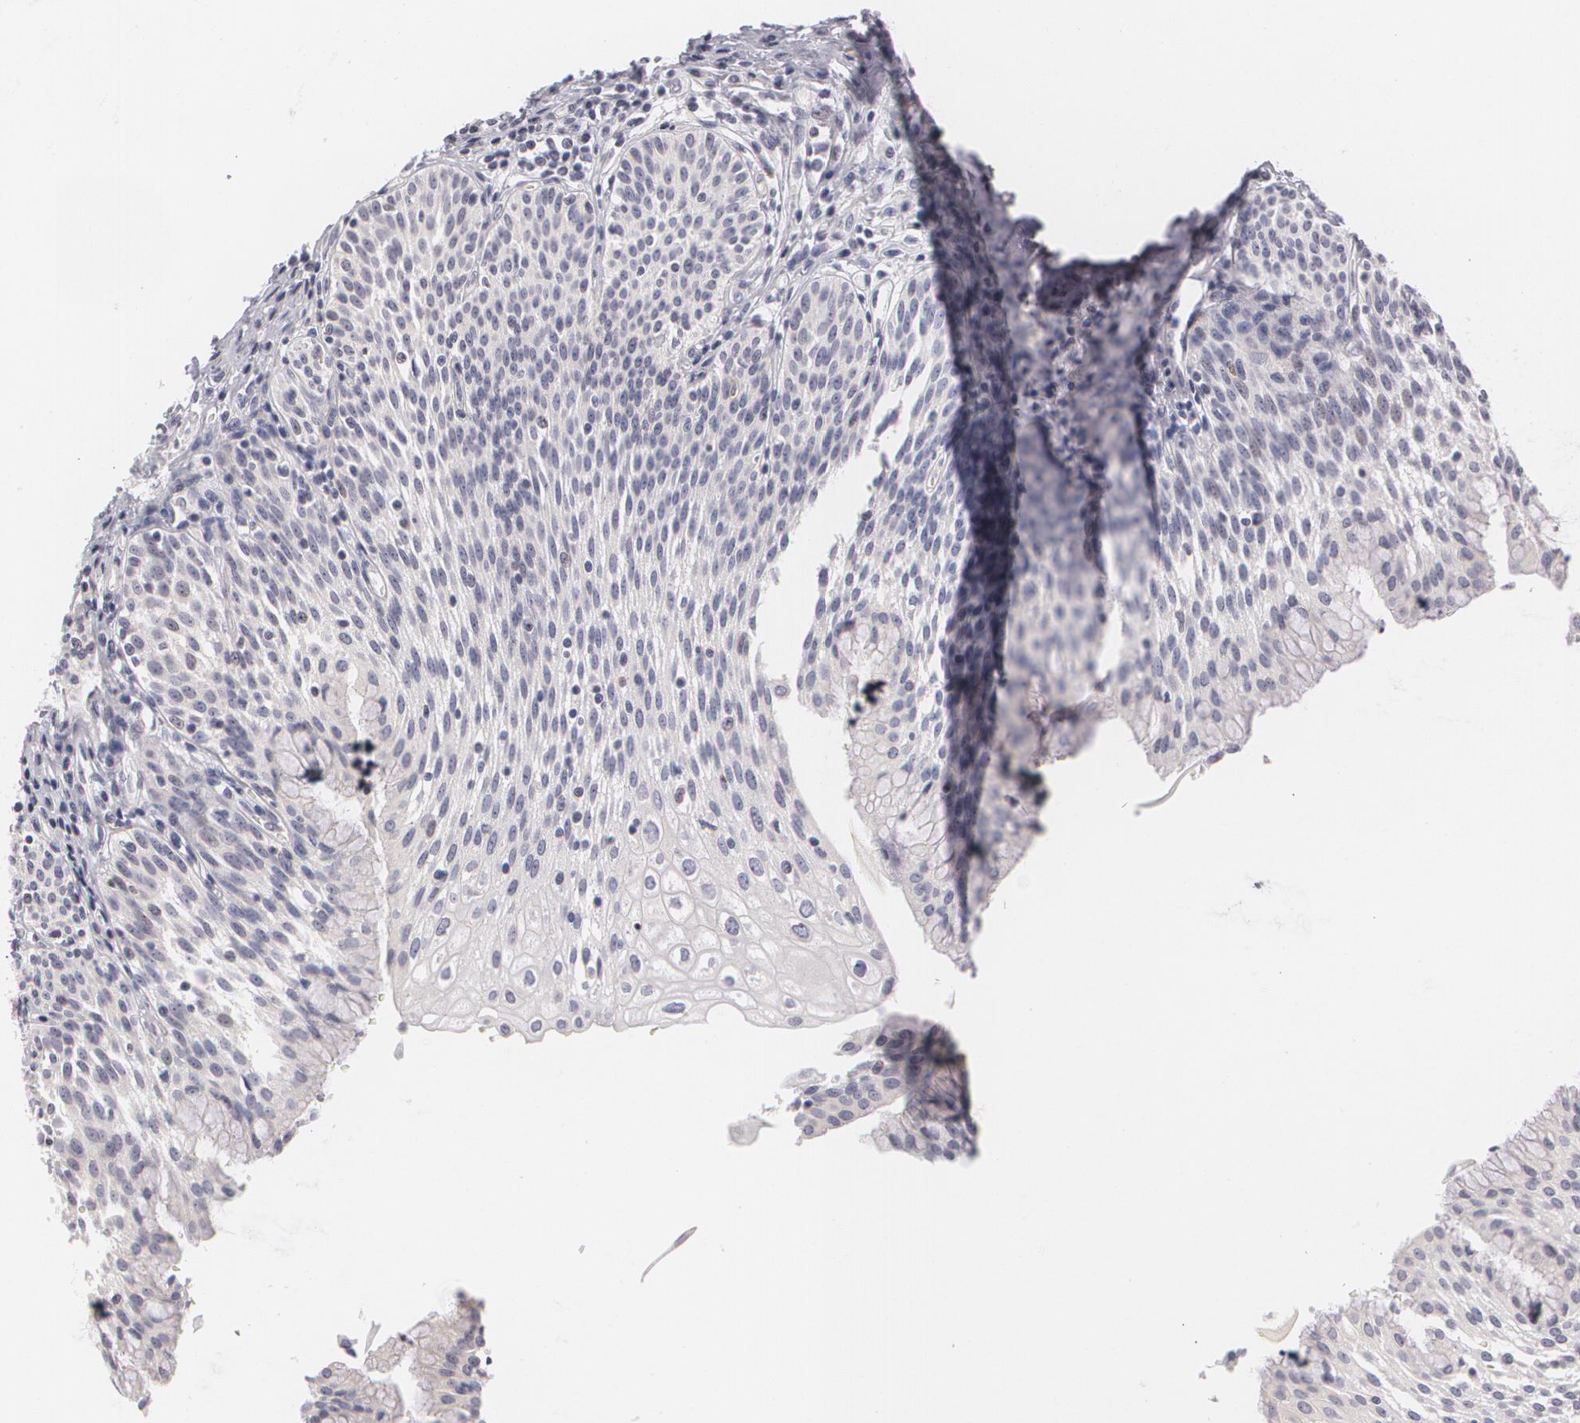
{"staining": {"intensity": "negative", "quantity": "none", "location": "none"}, "tissue": "urinary bladder", "cell_type": "Urothelial cells", "image_type": "normal", "snomed": [{"axis": "morphology", "description": "Normal tissue, NOS"}, {"axis": "topography", "description": "Urinary bladder"}], "caption": "The histopathology image reveals no significant staining in urothelial cells of urinary bladder. The staining was performed using DAB to visualize the protein expression in brown, while the nuclei were stained in blue with hematoxylin (Magnification: 20x).", "gene": "ZBTB16", "patient": {"sex": "female", "age": 39}}